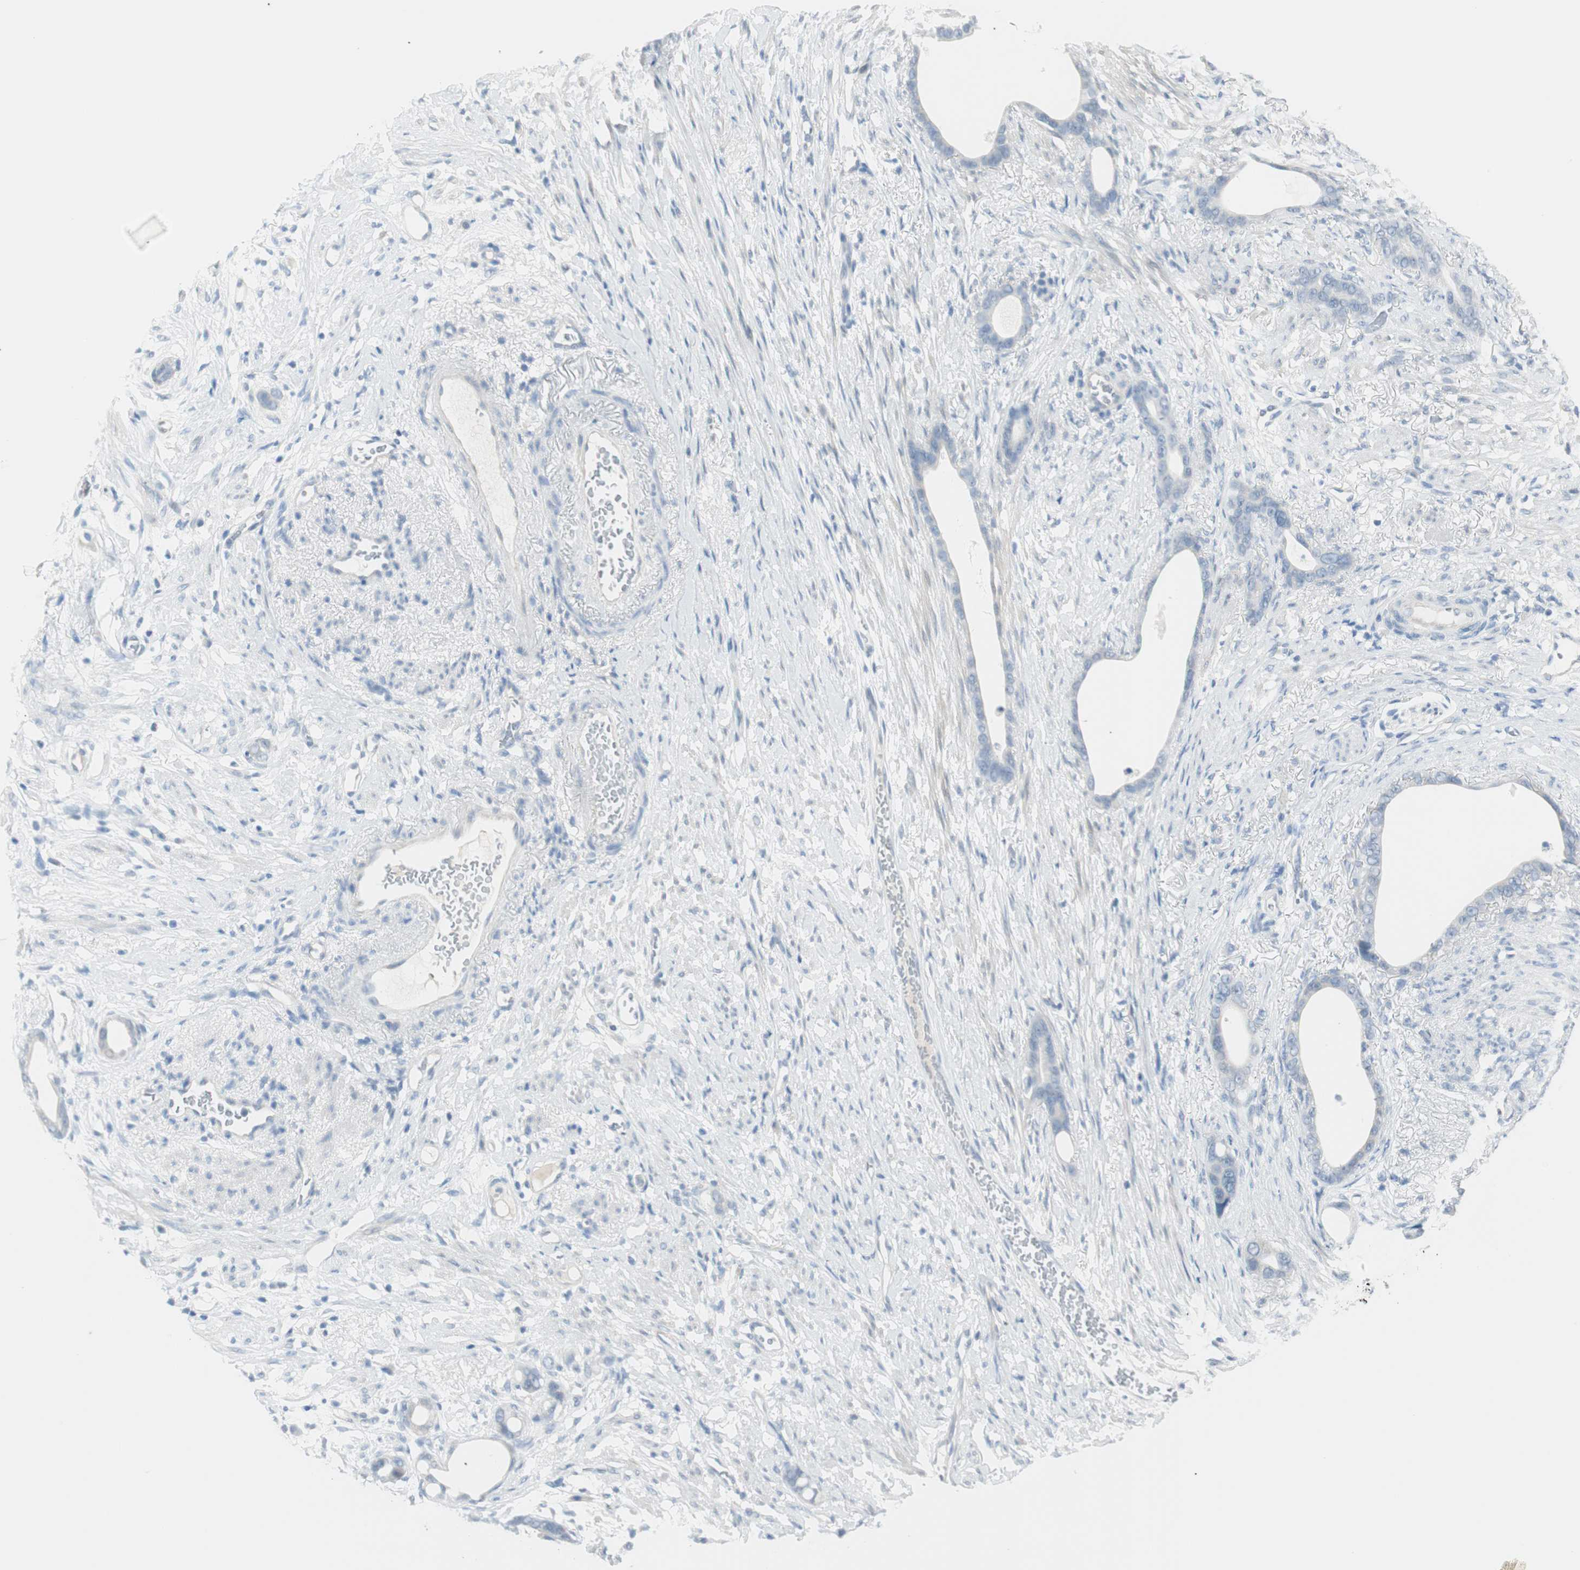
{"staining": {"intensity": "negative", "quantity": "none", "location": "none"}, "tissue": "stomach cancer", "cell_type": "Tumor cells", "image_type": "cancer", "snomed": [{"axis": "morphology", "description": "Adenocarcinoma, NOS"}, {"axis": "topography", "description": "Stomach"}], "caption": "Photomicrograph shows no significant protein expression in tumor cells of stomach adenocarcinoma. (IHC, brightfield microscopy, high magnification).", "gene": "MLLT10", "patient": {"sex": "female", "age": 75}}